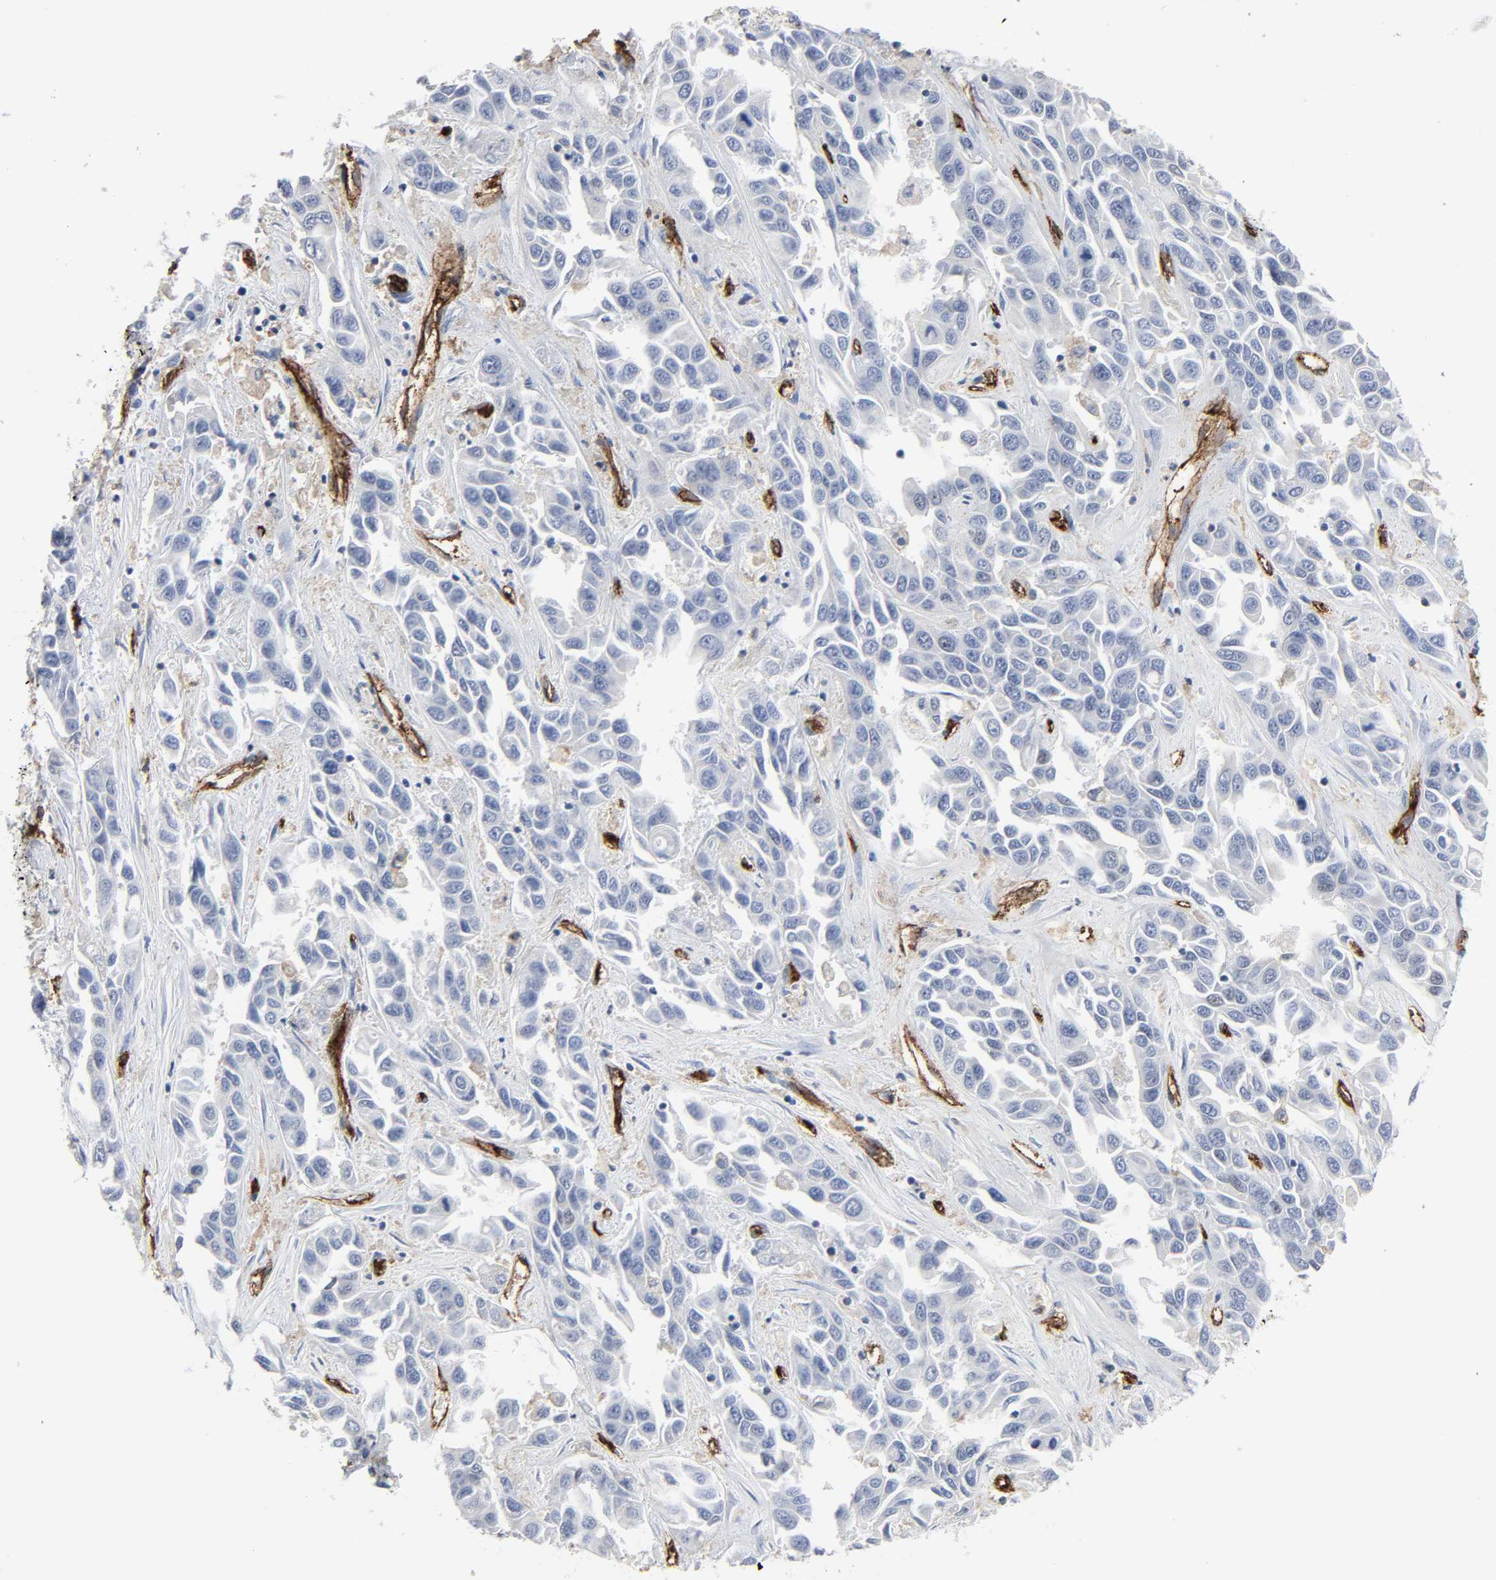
{"staining": {"intensity": "negative", "quantity": "none", "location": "none"}, "tissue": "liver cancer", "cell_type": "Tumor cells", "image_type": "cancer", "snomed": [{"axis": "morphology", "description": "Cholangiocarcinoma"}, {"axis": "topography", "description": "Liver"}], "caption": "There is no significant expression in tumor cells of cholangiocarcinoma (liver). The staining is performed using DAB brown chromogen with nuclei counter-stained in using hematoxylin.", "gene": "PECAM1", "patient": {"sex": "female", "age": 52}}